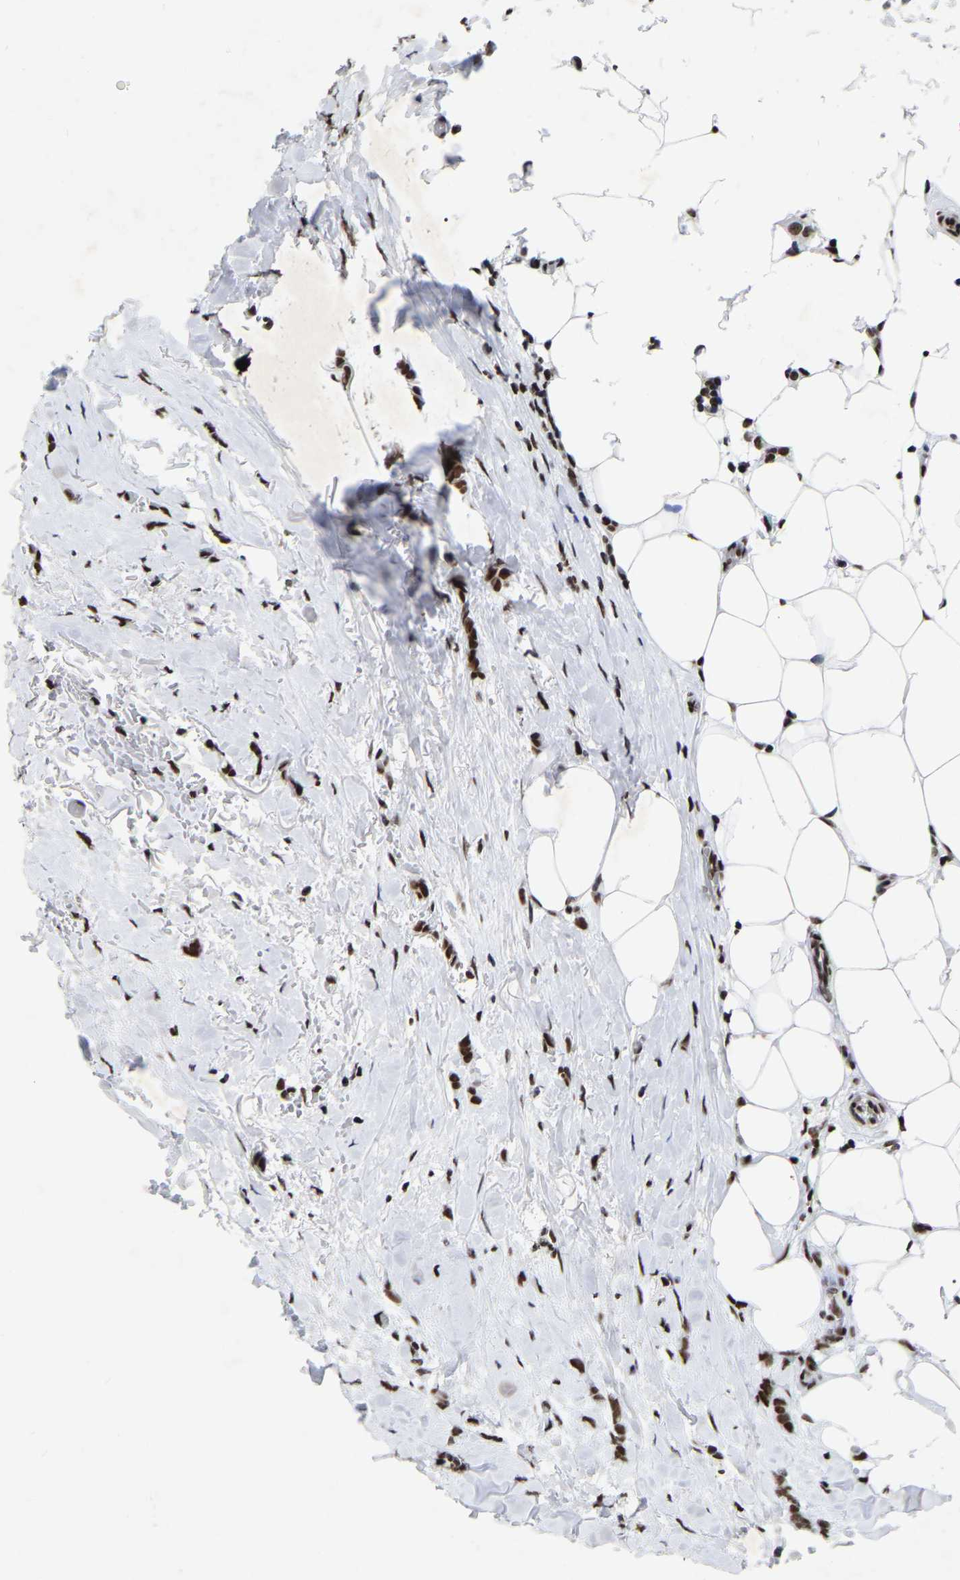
{"staining": {"intensity": "moderate", "quantity": ">75%", "location": "nuclear"}, "tissue": "breast cancer", "cell_type": "Tumor cells", "image_type": "cancer", "snomed": [{"axis": "morphology", "description": "Lobular carcinoma, in situ"}, {"axis": "morphology", "description": "Lobular carcinoma"}, {"axis": "topography", "description": "Breast"}], "caption": "This is a histology image of IHC staining of lobular carcinoma in situ (breast), which shows moderate staining in the nuclear of tumor cells.", "gene": "PRCC", "patient": {"sex": "female", "age": 41}}